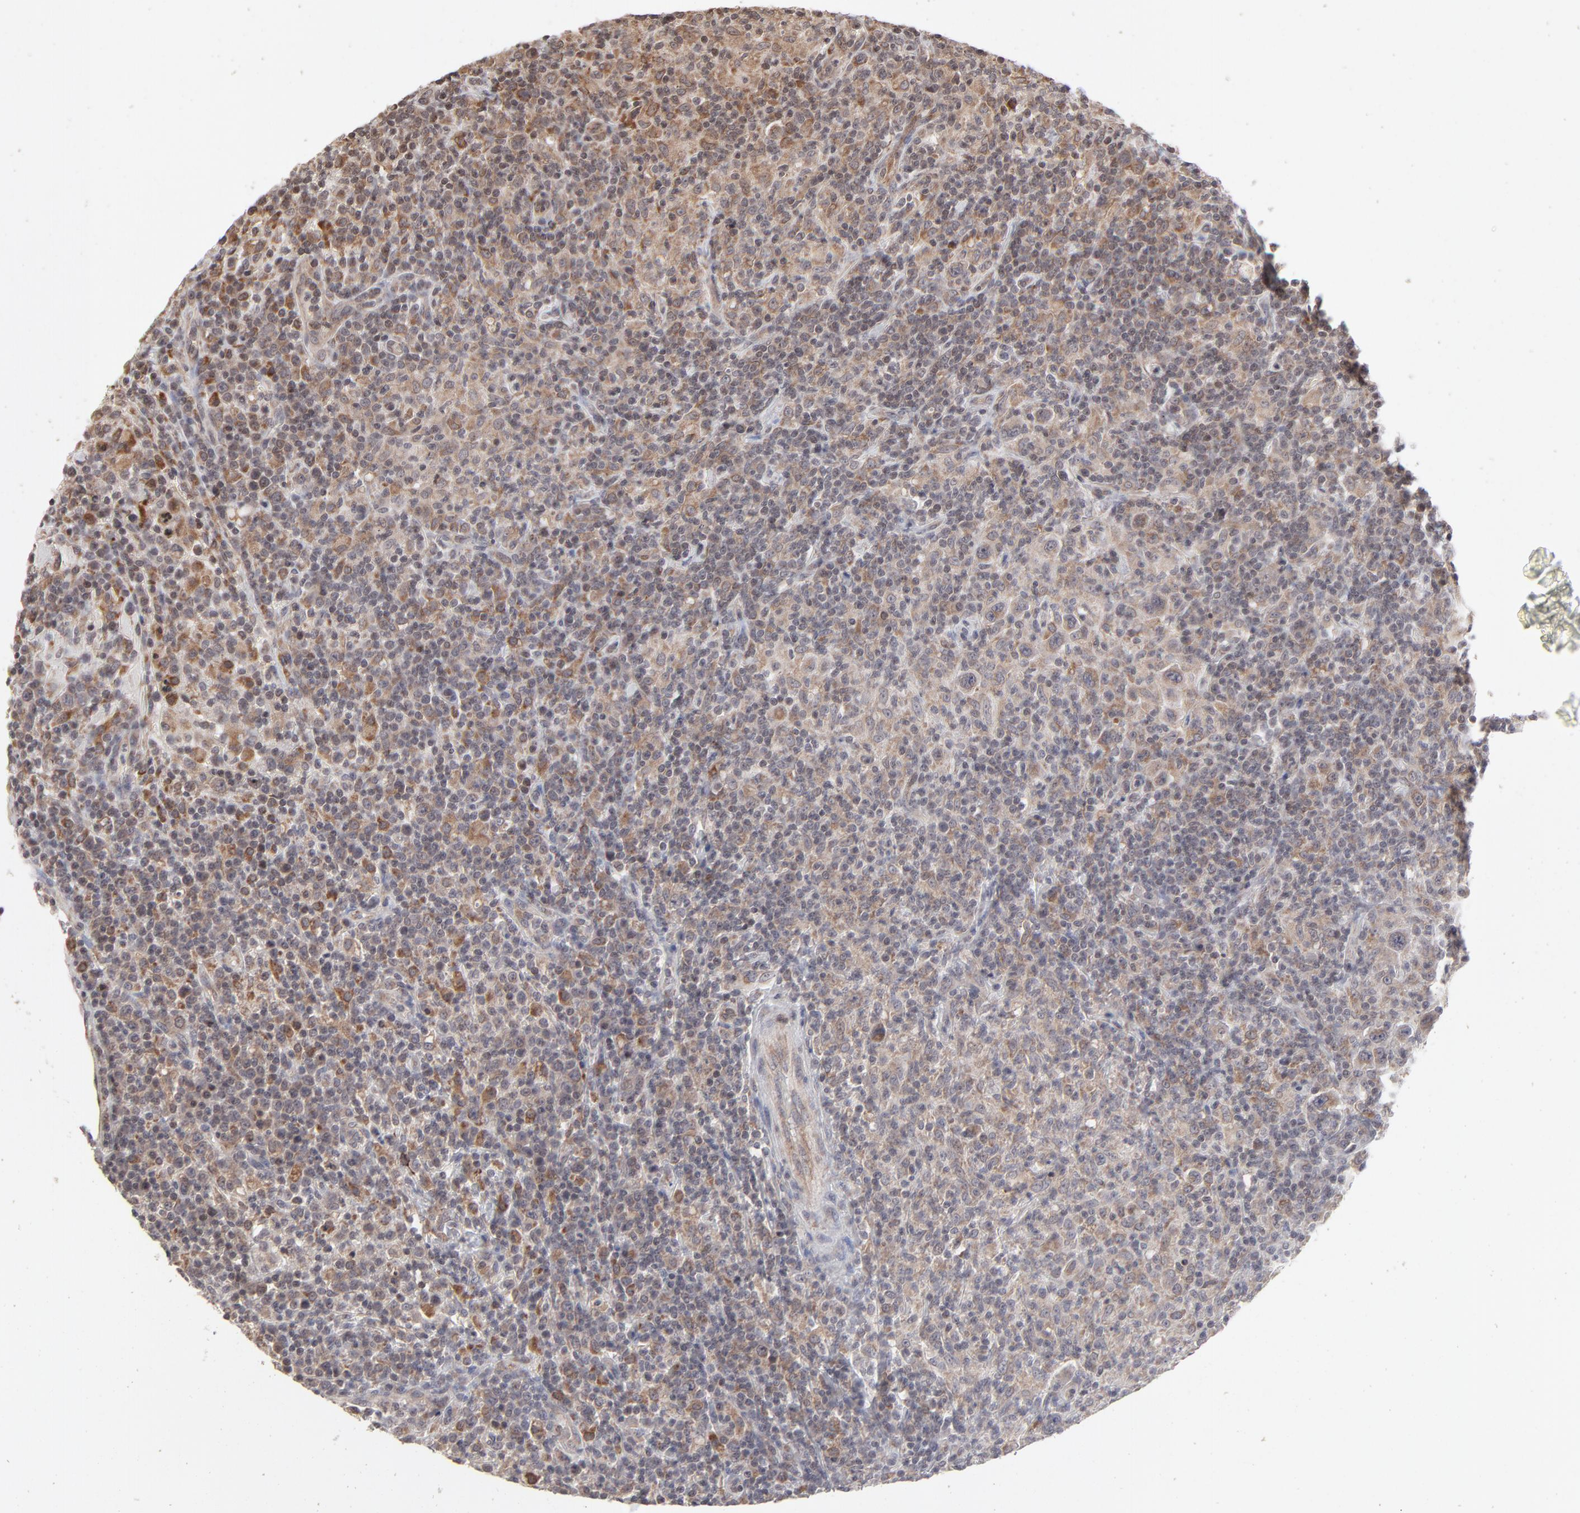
{"staining": {"intensity": "moderate", "quantity": "25%-75%", "location": "cytoplasmic/membranous,nuclear"}, "tissue": "lymphoma", "cell_type": "Tumor cells", "image_type": "cancer", "snomed": [{"axis": "morphology", "description": "Hodgkin's disease, NOS"}, {"axis": "topography", "description": "Lymph node"}], "caption": "Immunohistochemical staining of lymphoma shows medium levels of moderate cytoplasmic/membranous and nuclear positivity in about 25%-75% of tumor cells.", "gene": "ARIH1", "patient": {"sex": "male", "age": 65}}